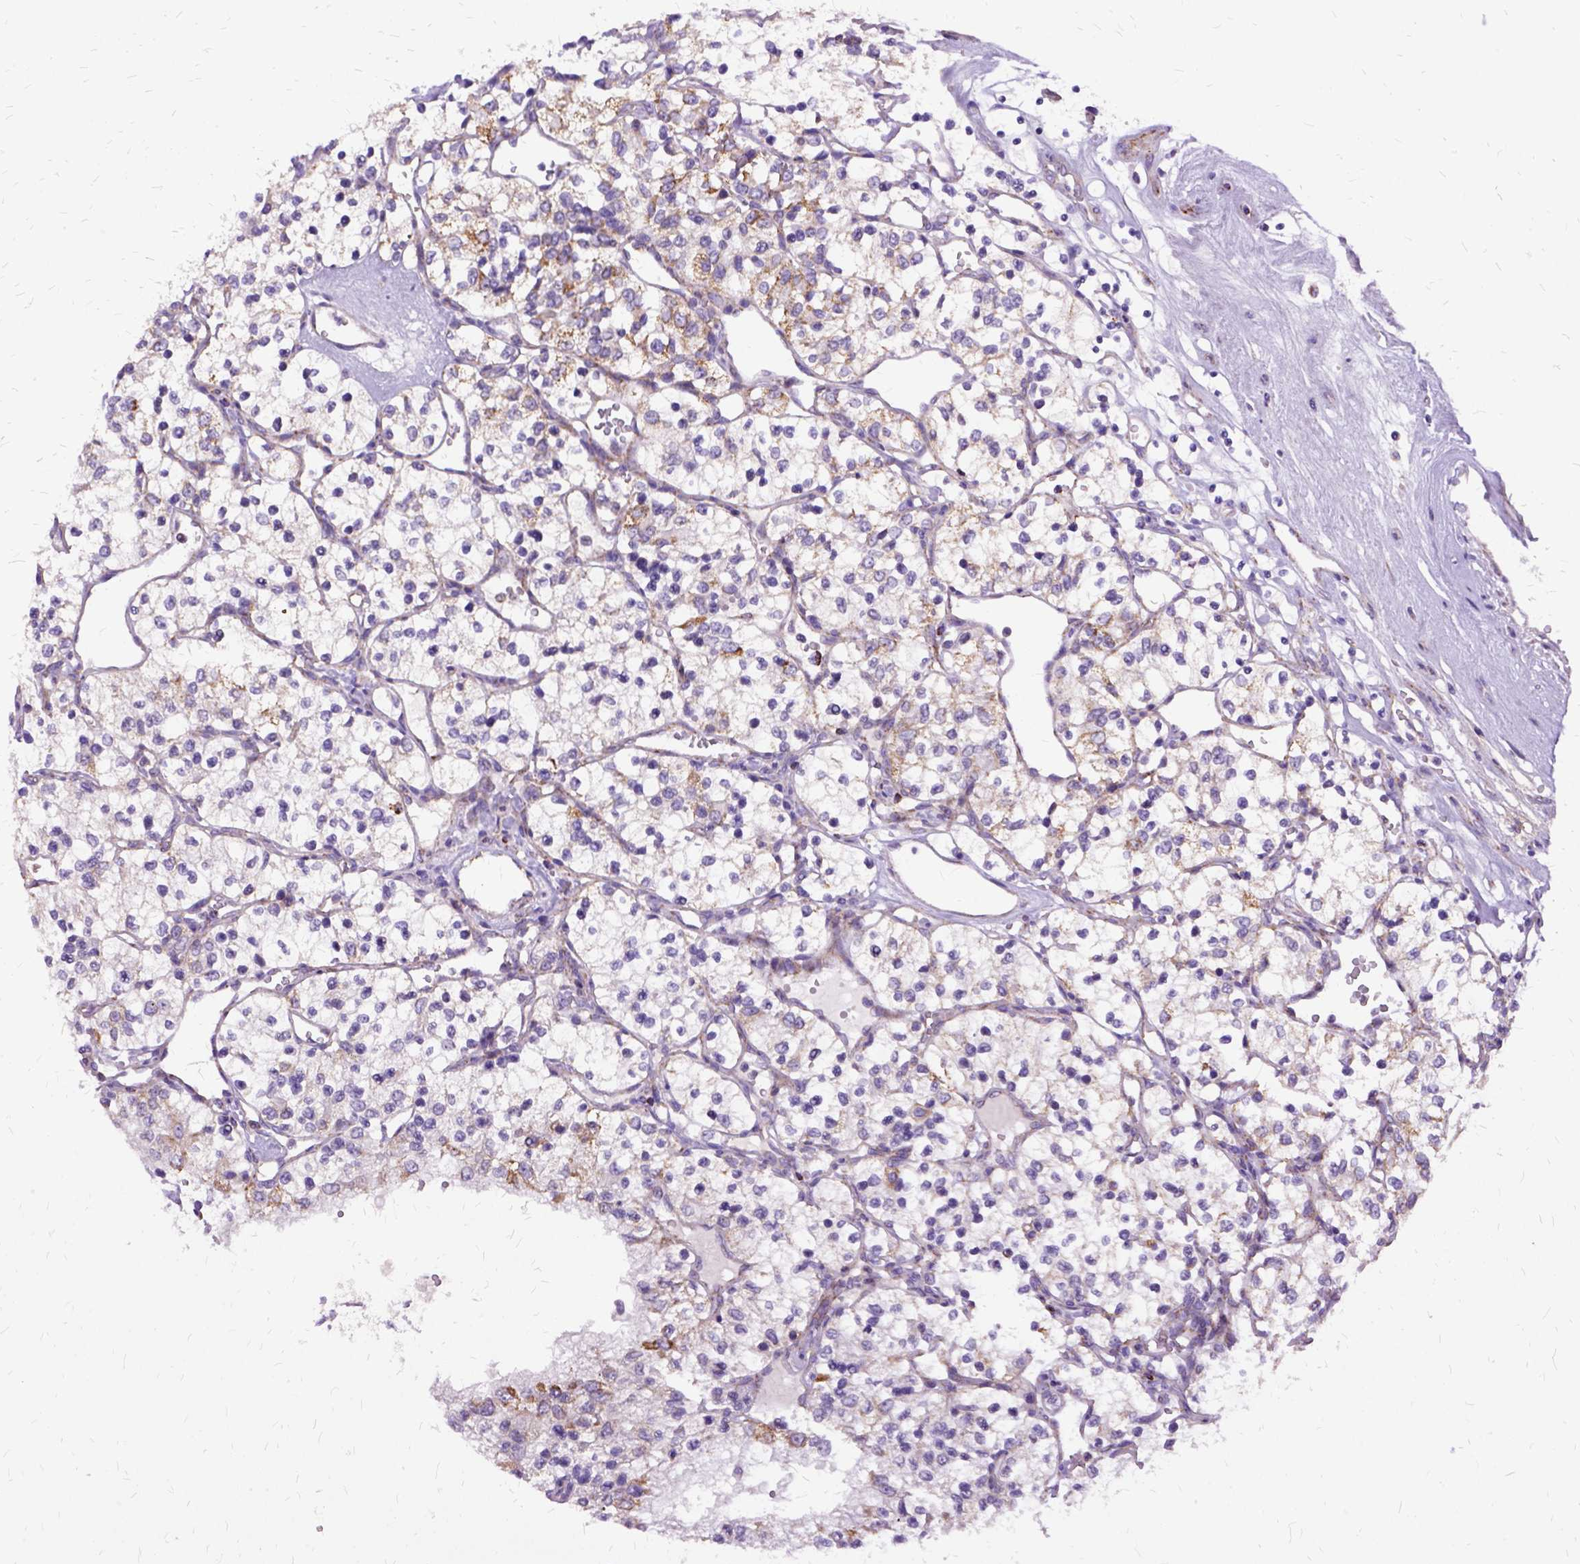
{"staining": {"intensity": "weak", "quantity": "<25%", "location": "cytoplasmic/membranous"}, "tissue": "renal cancer", "cell_type": "Tumor cells", "image_type": "cancer", "snomed": [{"axis": "morphology", "description": "Adenocarcinoma, NOS"}, {"axis": "topography", "description": "Kidney"}], "caption": "This is an IHC micrograph of renal cancer. There is no positivity in tumor cells.", "gene": "OXCT1", "patient": {"sex": "female", "age": 69}}